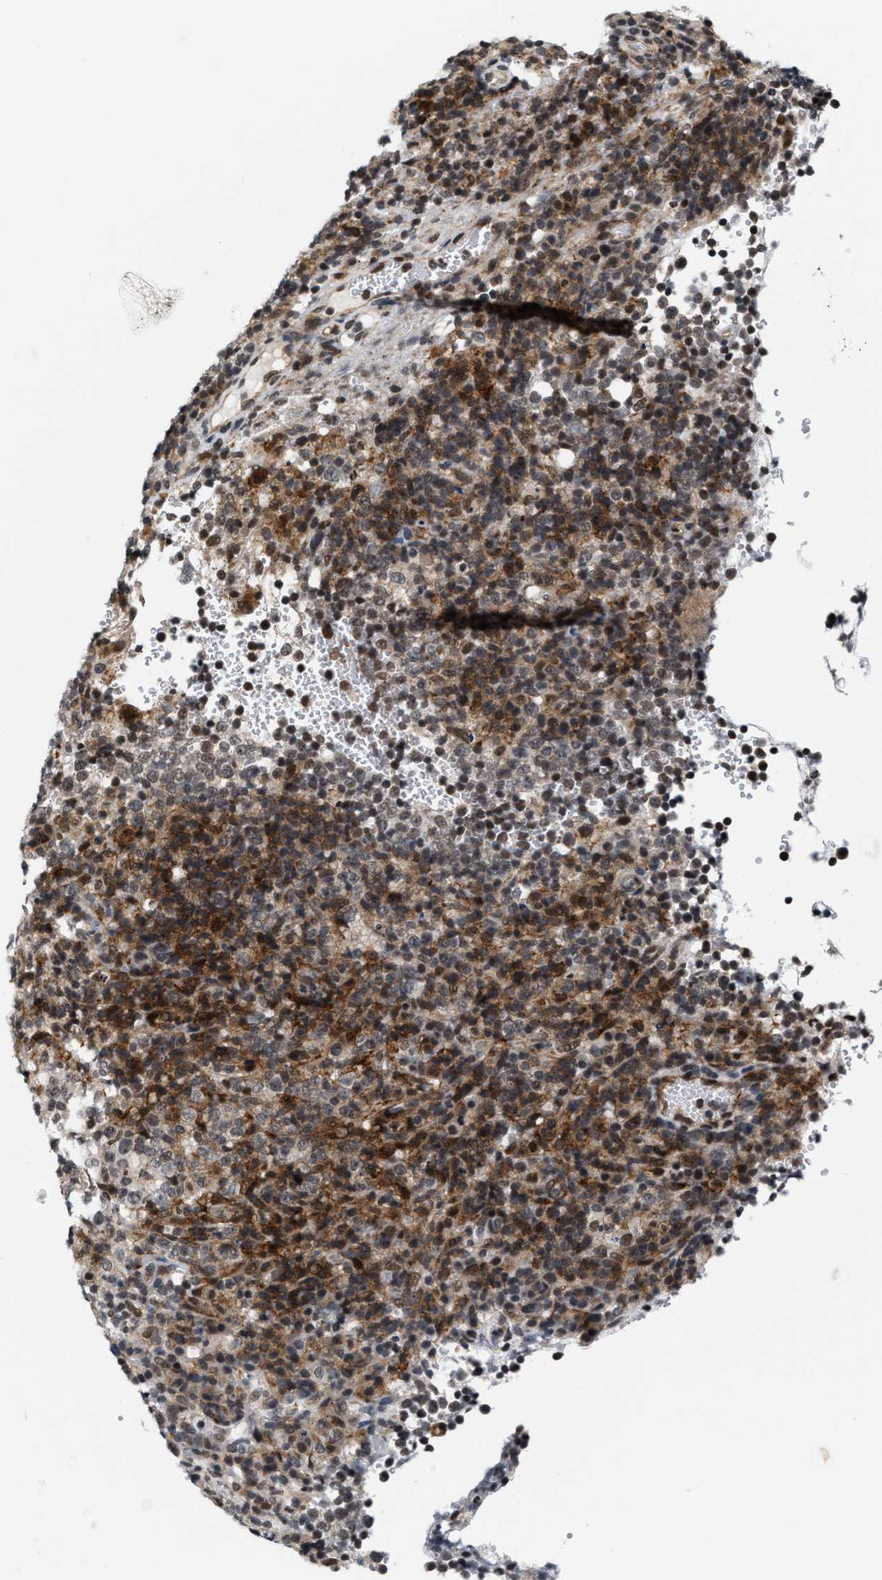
{"staining": {"intensity": "weak", "quantity": ">75%", "location": "nuclear"}, "tissue": "lymphoma", "cell_type": "Tumor cells", "image_type": "cancer", "snomed": [{"axis": "morphology", "description": "Malignant lymphoma, non-Hodgkin's type, High grade"}, {"axis": "topography", "description": "Lymph node"}], "caption": "Lymphoma stained for a protein (brown) shows weak nuclear positive expression in about >75% of tumor cells.", "gene": "ANKRD6", "patient": {"sex": "female", "age": 76}}